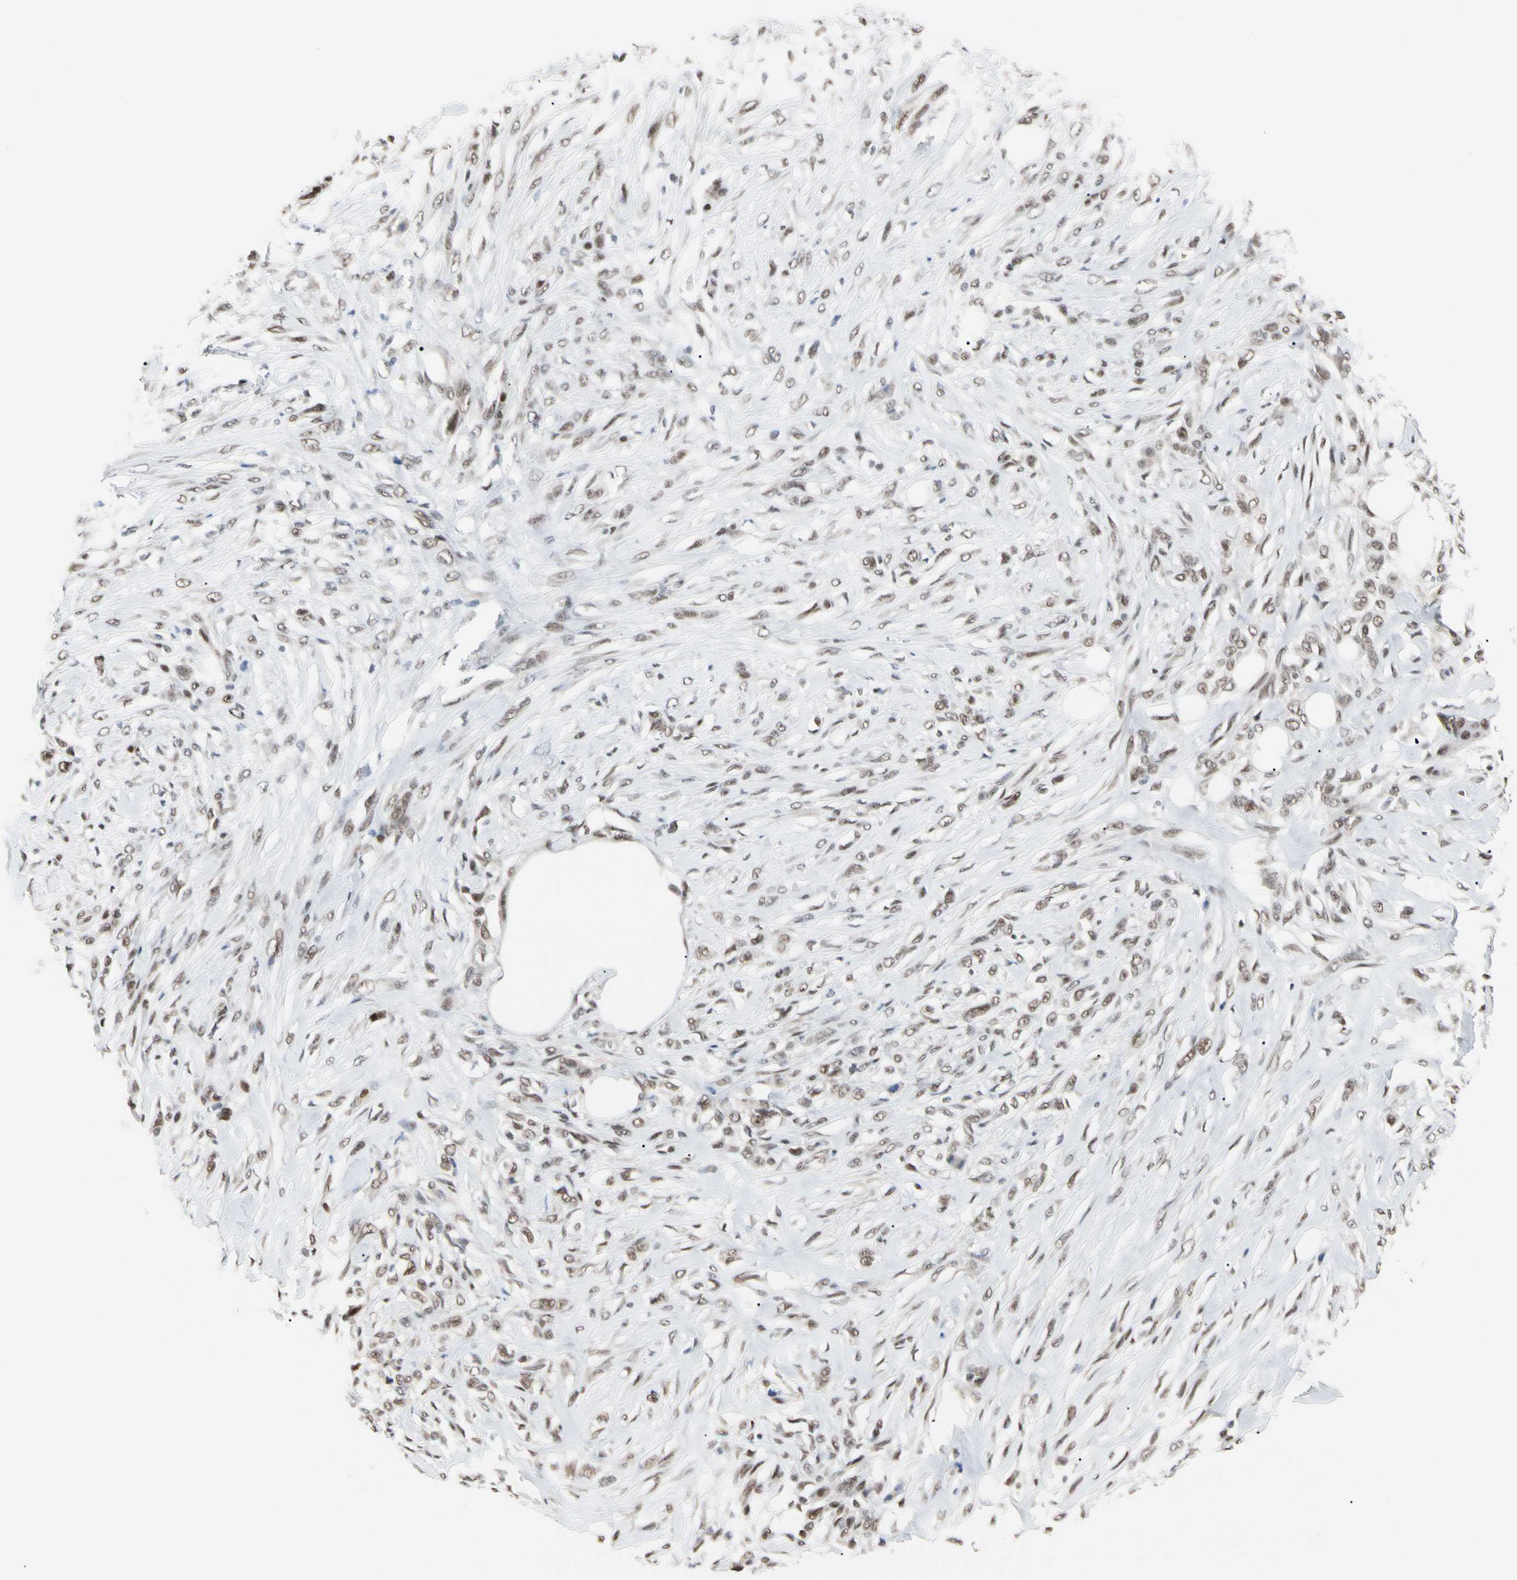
{"staining": {"intensity": "moderate", "quantity": ">75%", "location": "nuclear"}, "tissue": "skin cancer", "cell_type": "Tumor cells", "image_type": "cancer", "snomed": [{"axis": "morphology", "description": "Squamous cell carcinoma, NOS"}, {"axis": "topography", "description": "Skin"}], "caption": "Skin cancer (squamous cell carcinoma) was stained to show a protein in brown. There is medium levels of moderate nuclear positivity in approximately >75% of tumor cells. (brown staining indicates protein expression, while blue staining denotes nuclei).", "gene": "FAM98B", "patient": {"sex": "female", "age": 59}}